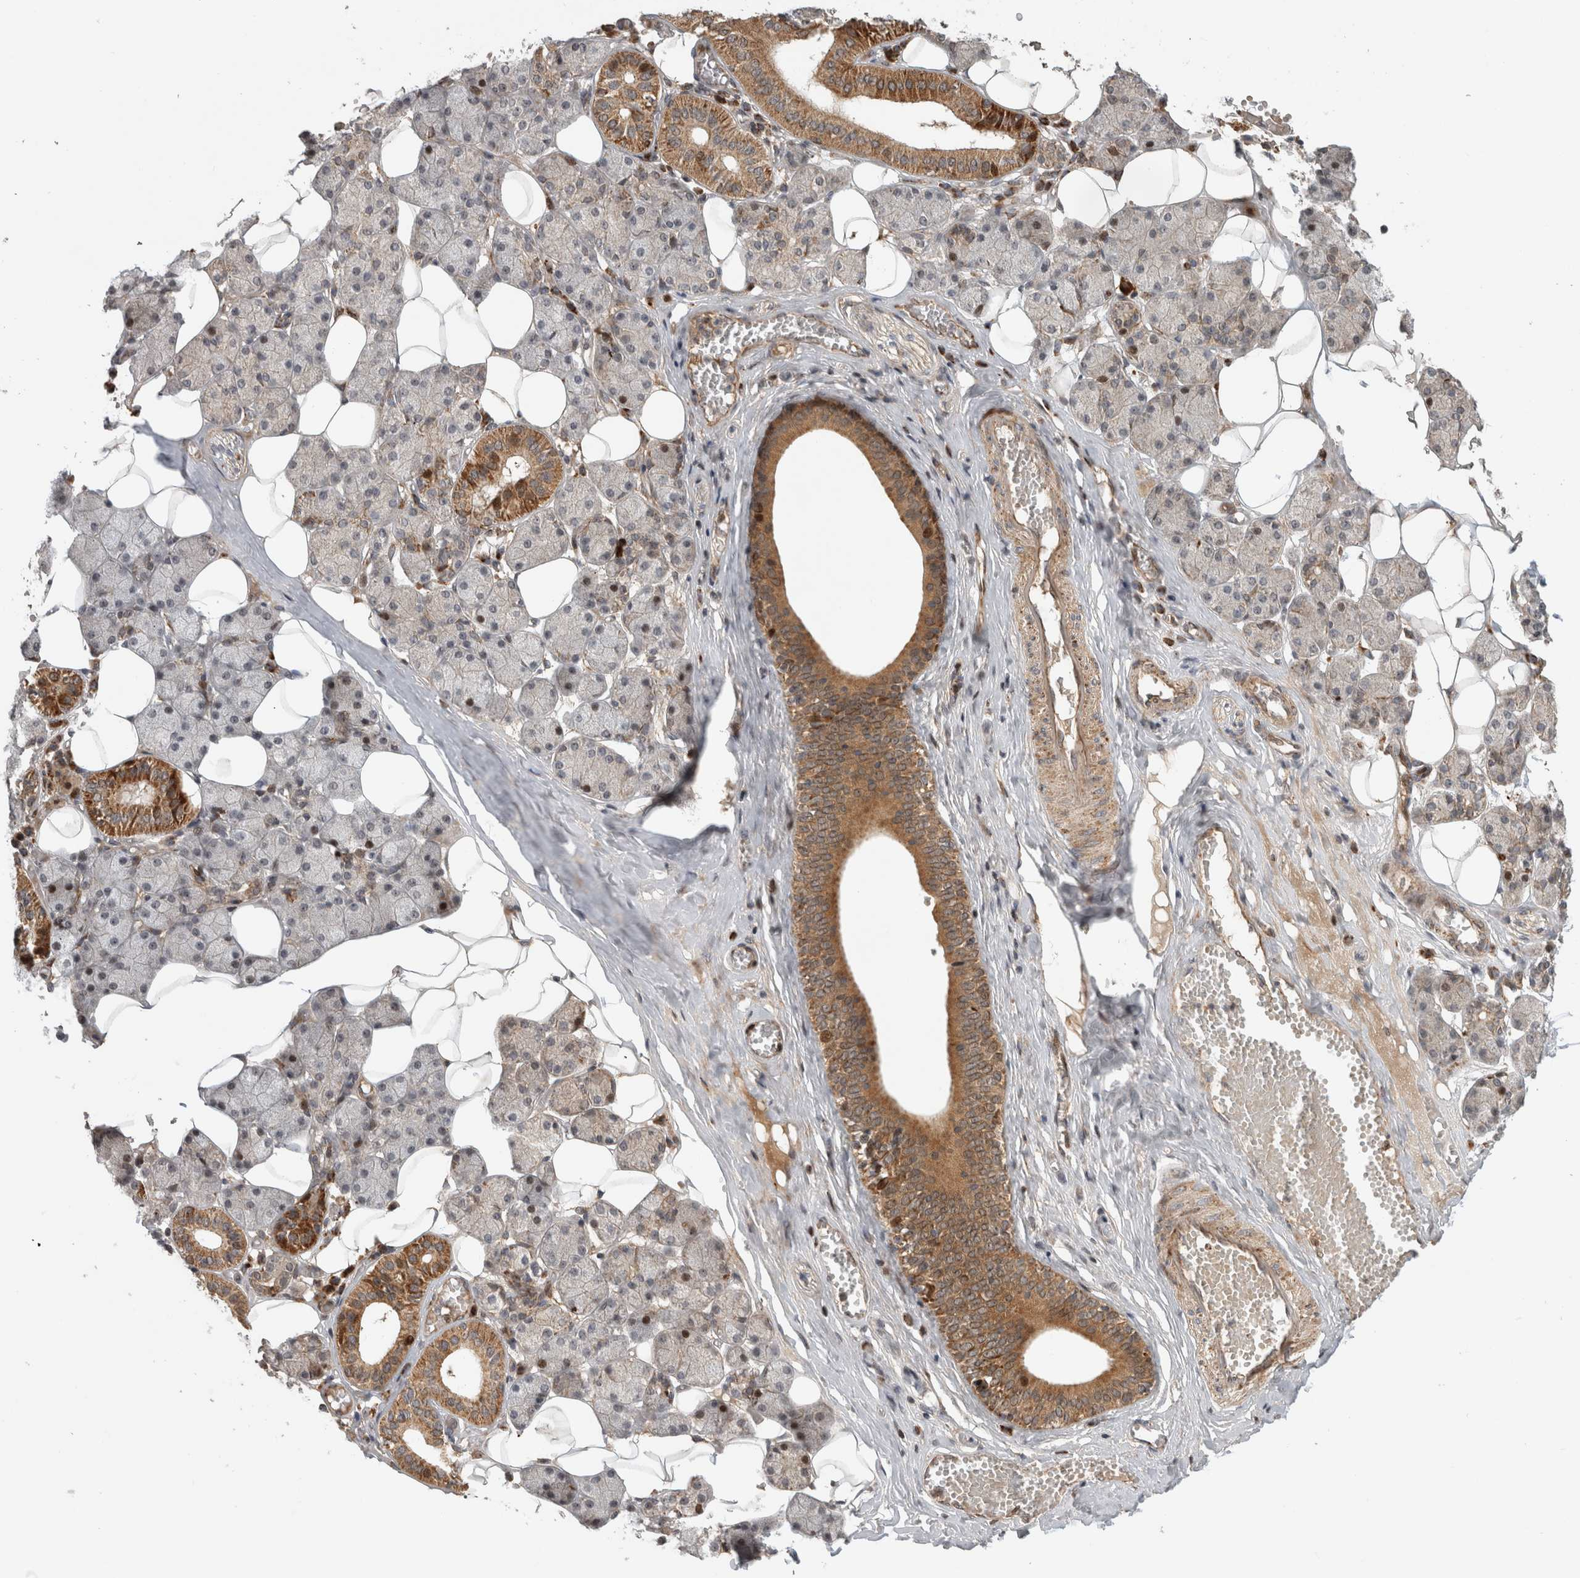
{"staining": {"intensity": "moderate", "quantity": "25%-75%", "location": "cytoplasmic/membranous"}, "tissue": "salivary gland", "cell_type": "Glandular cells", "image_type": "normal", "snomed": [{"axis": "morphology", "description": "Normal tissue, NOS"}, {"axis": "topography", "description": "Salivary gland"}], "caption": "This micrograph displays benign salivary gland stained with IHC to label a protein in brown. The cytoplasmic/membranous of glandular cells show moderate positivity for the protein. Nuclei are counter-stained blue.", "gene": "INSRR", "patient": {"sex": "female", "age": 33}}